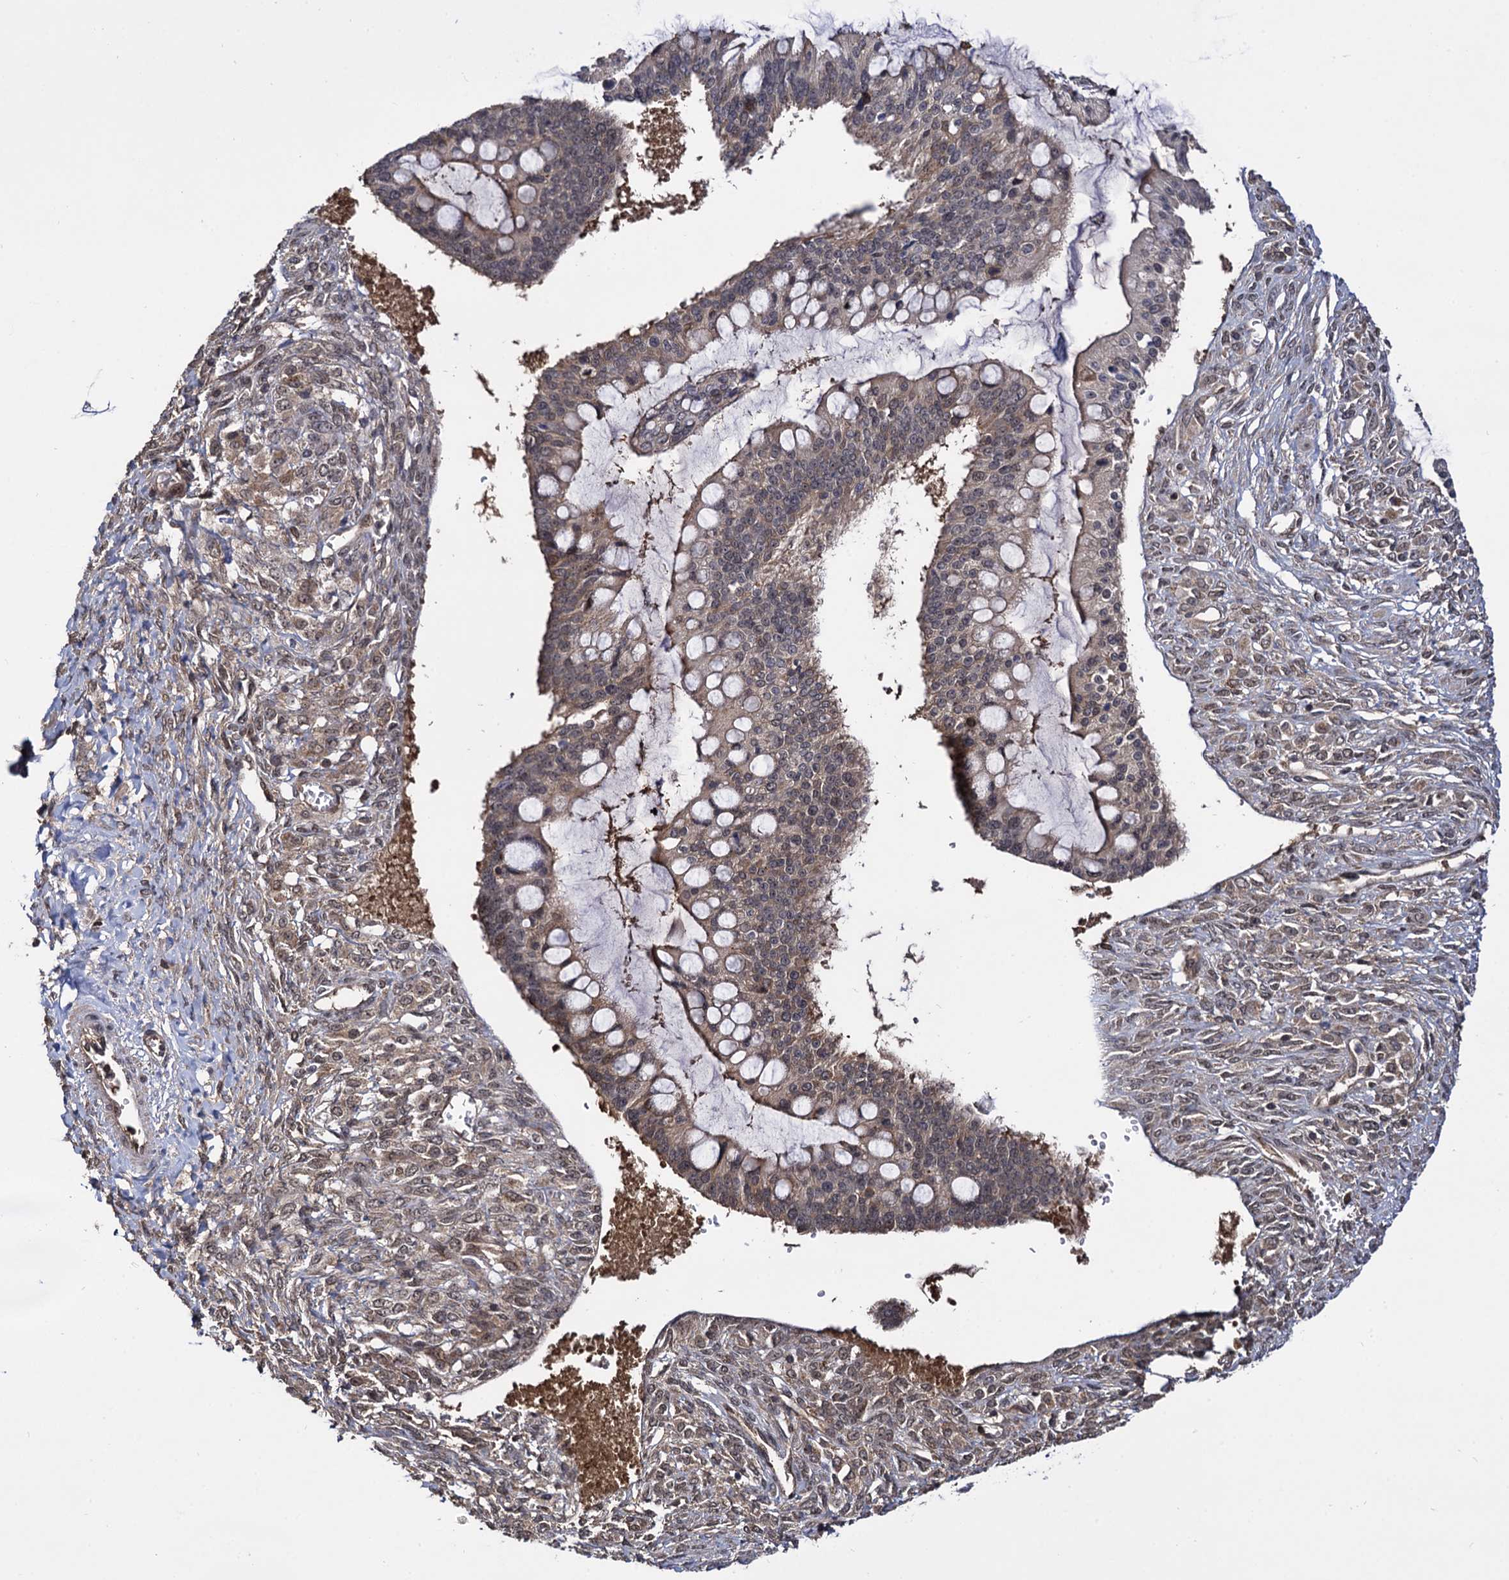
{"staining": {"intensity": "weak", "quantity": "25%-75%", "location": "cytoplasmic/membranous,nuclear"}, "tissue": "ovarian cancer", "cell_type": "Tumor cells", "image_type": "cancer", "snomed": [{"axis": "morphology", "description": "Cystadenocarcinoma, mucinous, NOS"}, {"axis": "topography", "description": "Ovary"}], "caption": "The immunohistochemical stain labels weak cytoplasmic/membranous and nuclear positivity in tumor cells of ovarian mucinous cystadenocarcinoma tissue. (Brightfield microscopy of DAB IHC at high magnification).", "gene": "MICAL2", "patient": {"sex": "female", "age": 73}}